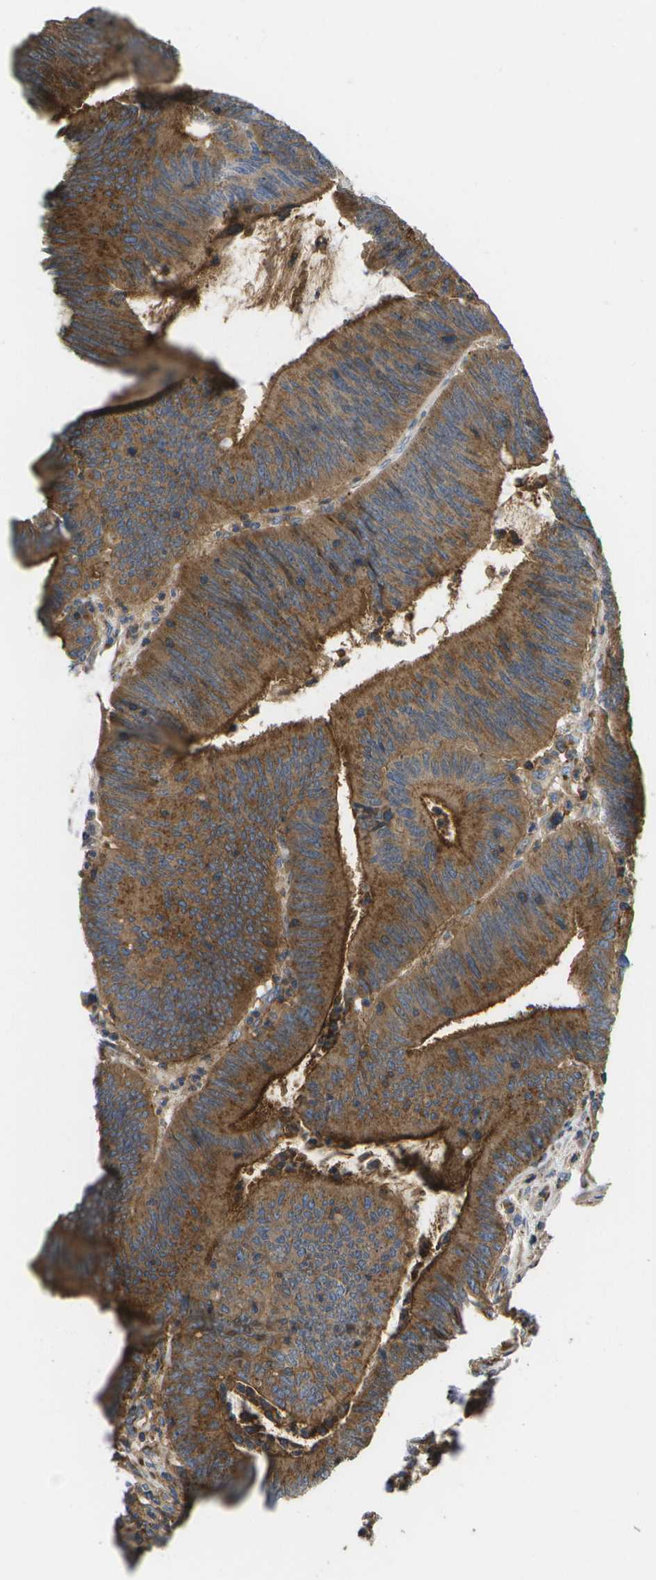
{"staining": {"intensity": "strong", "quantity": ">75%", "location": "cytoplasmic/membranous"}, "tissue": "colorectal cancer", "cell_type": "Tumor cells", "image_type": "cancer", "snomed": [{"axis": "morphology", "description": "Normal tissue, NOS"}, {"axis": "morphology", "description": "Adenocarcinoma, NOS"}, {"axis": "topography", "description": "Rectum"}], "caption": "Immunohistochemistry of adenocarcinoma (colorectal) reveals high levels of strong cytoplasmic/membranous expression in about >75% of tumor cells. The staining is performed using DAB brown chromogen to label protein expression. The nuclei are counter-stained blue using hematoxylin.", "gene": "BST2", "patient": {"sex": "female", "age": 66}}